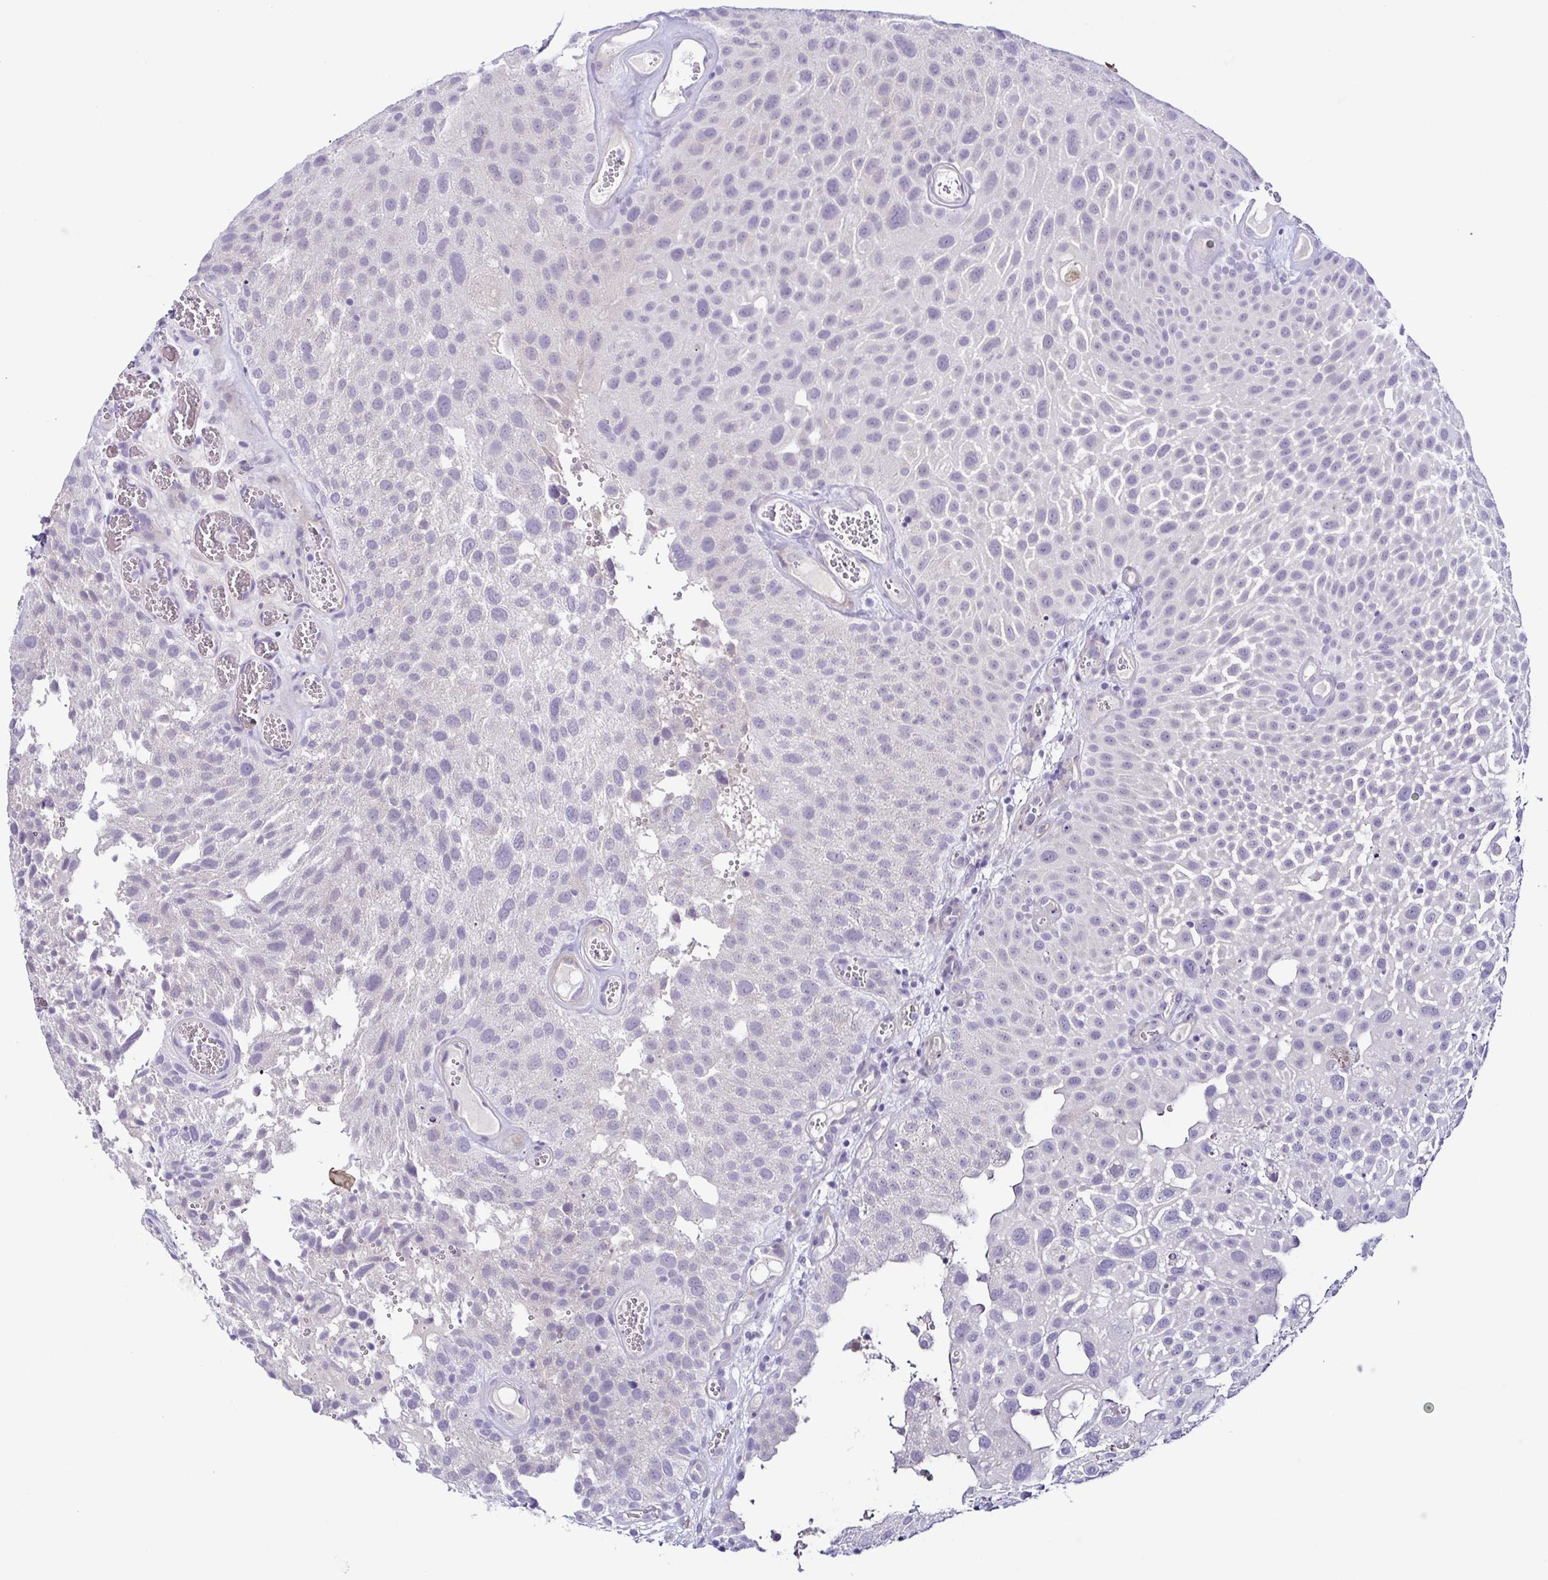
{"staining": {"intensity": "negative", "quantity": "none", "location": "none"}, "tissue": "urothelial cancer", "cell_type": "Tumor cells", "image_type": "cancer", "snomed": [{"axis": "morphology", "description": "Urothelial carcinoma, Low grade"}, {"axis": "topography", "description": "Urinary bladder"}], "caption": "The IHC image has no significant expression in tumor cells of low-grade urothelial carcinoma tissue.", "gene": "TERT", "patient": {"sex": "male", "age": 72}}